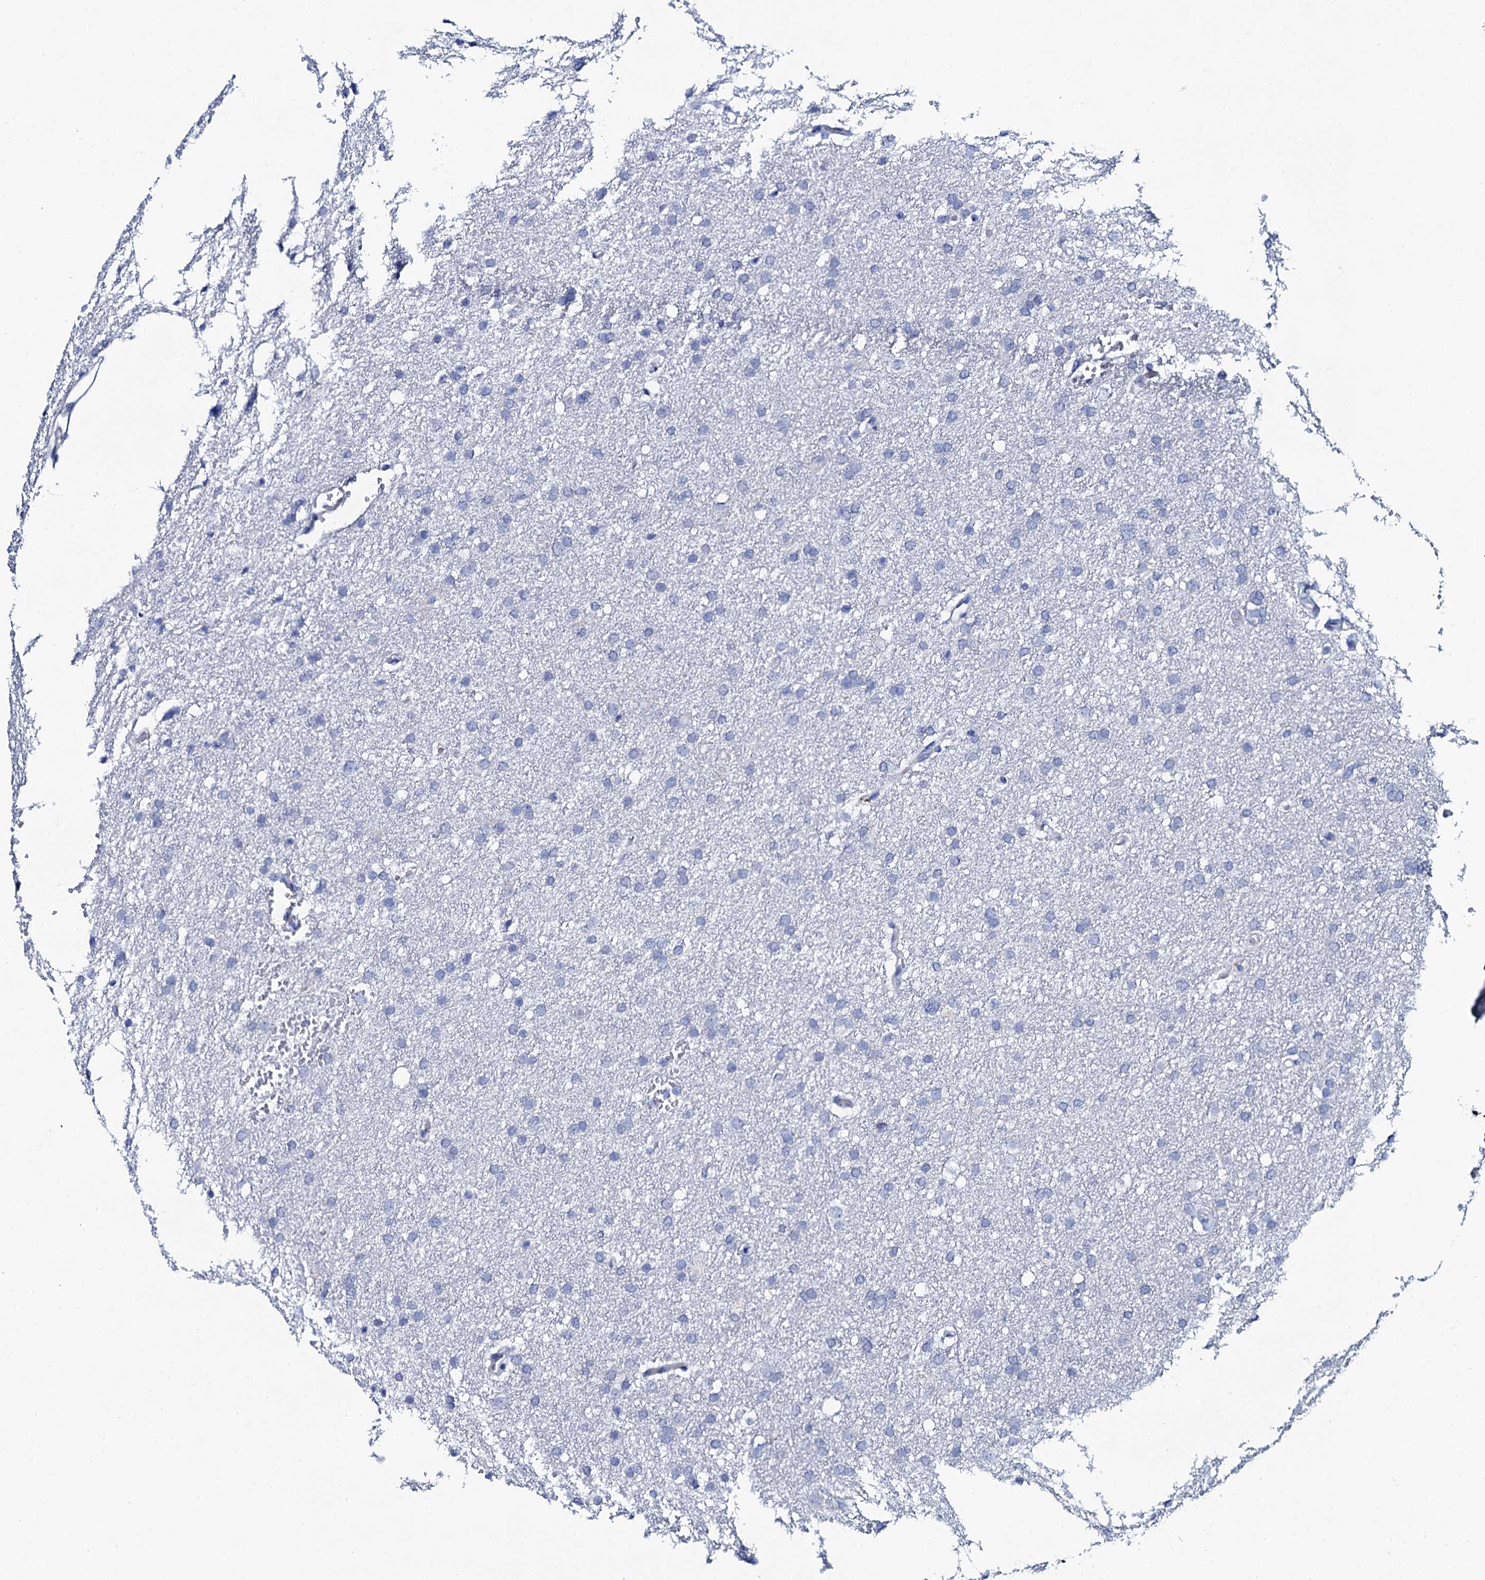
{"staining": {"intensity": "negative", "quantity": "none", "location": "none"}, "tissue": "glioma", "cell_type": "Tumor cells", "image_type": "cancer", "snomed": [{"axis": "morphology", "description": "Glioma, malignant, High grade"}, {"axis": "topography", "description": "Cerebral cortex"}], "caption": "DAB immunohistochemical staining of human malignant glioma (high-grade) reveals no significant staining in tumor cells.", "gene": "NUDT13", "patient": {"sex": "female", "age": 36}}